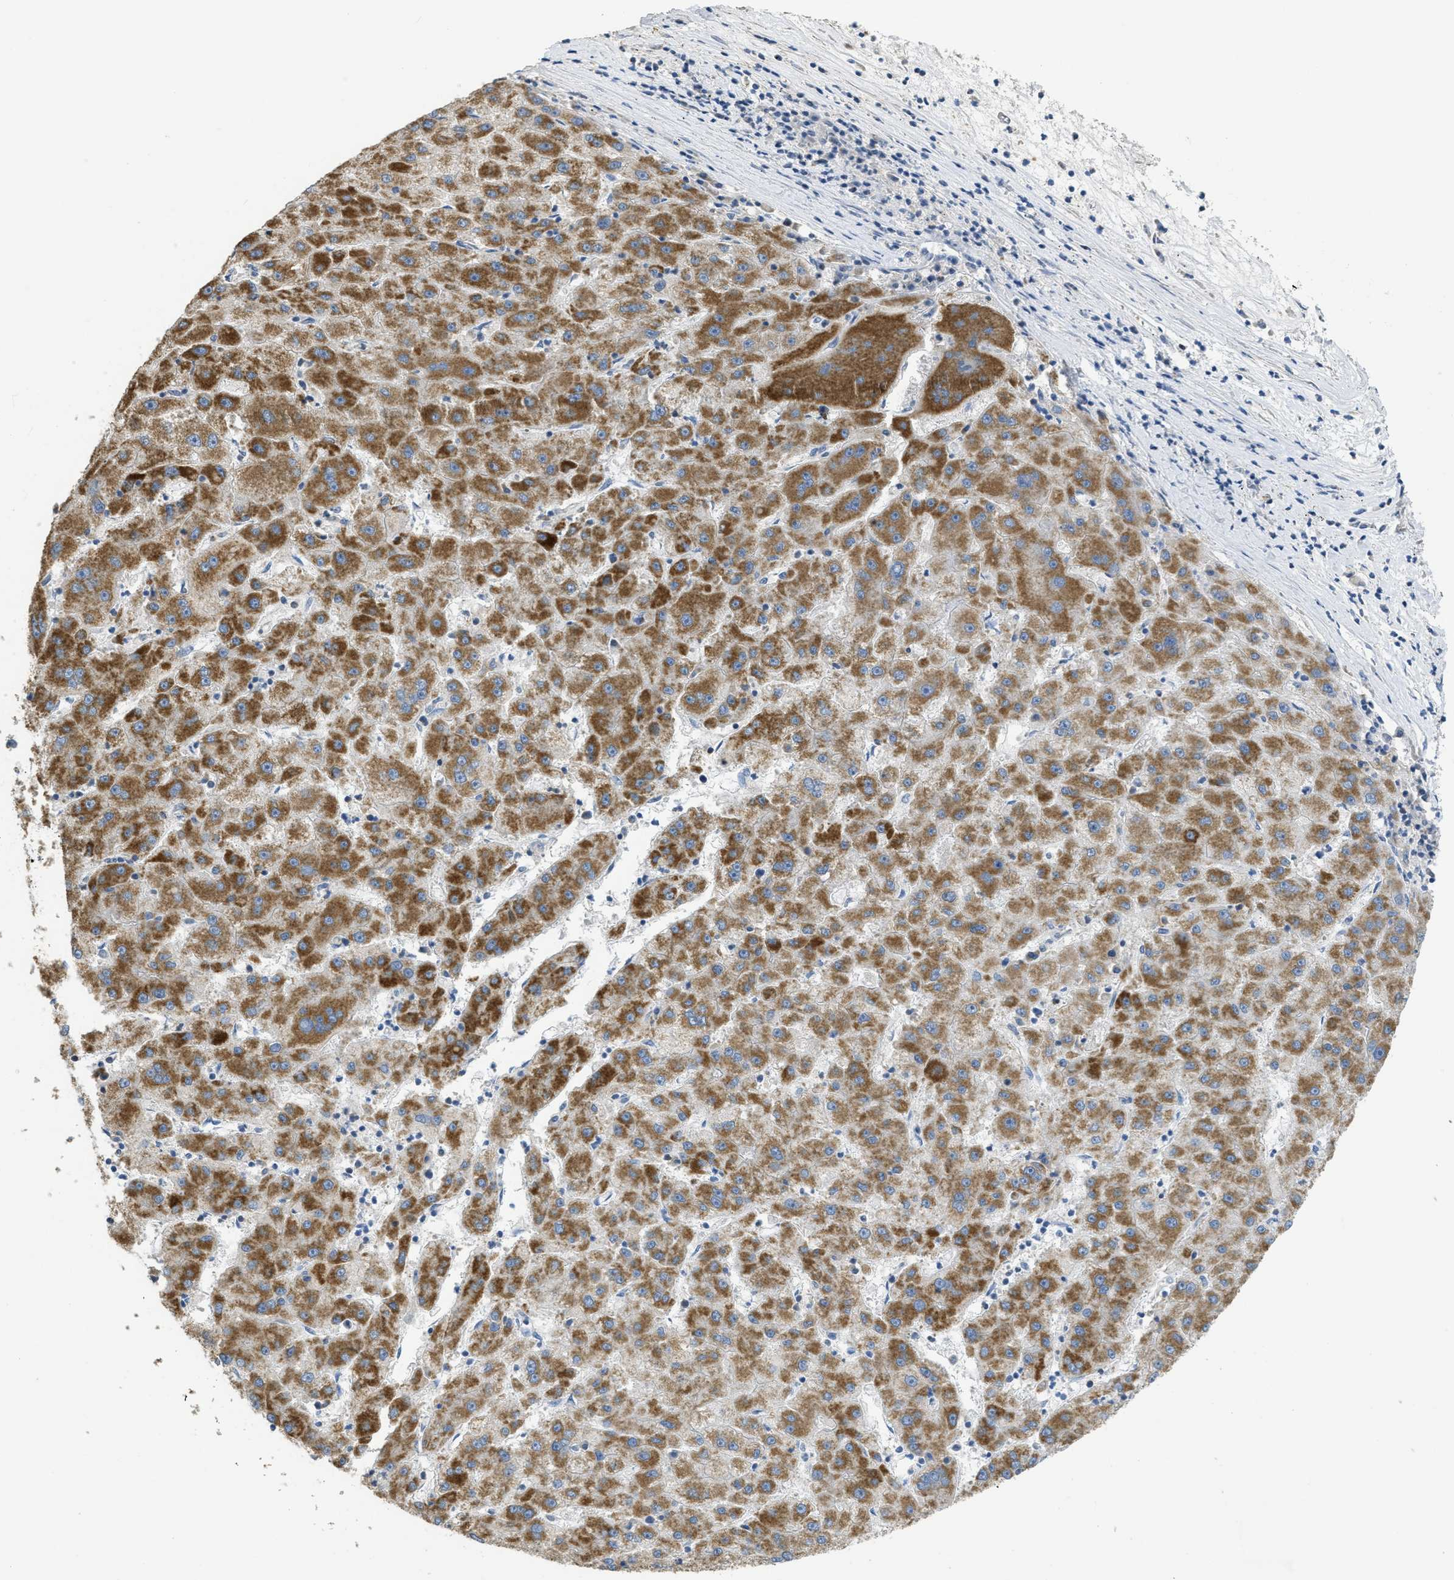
{"staining": {"intensity": "strong", "quantity": "25%-75%", "location": "cytoplasmic/membranous"}, "tissue": "liver cancer", "cell_type": "Tumor cells", "image_type": "cancer", "snomed": [{"axis": "morphology", "description": "Carcinoma, Hepatocellular, NOS"}, {"axis": "topography", "description": "Liver"}], "caption": "Strong cytoplasmic/membranous staining for a protein is present in approximately 25%-75% of tumor cells of liver cancer (hepatocellular carcinoma) using IHC.", "gene": "SFXN2", "patient": {"sex": "male", "age": 72}}